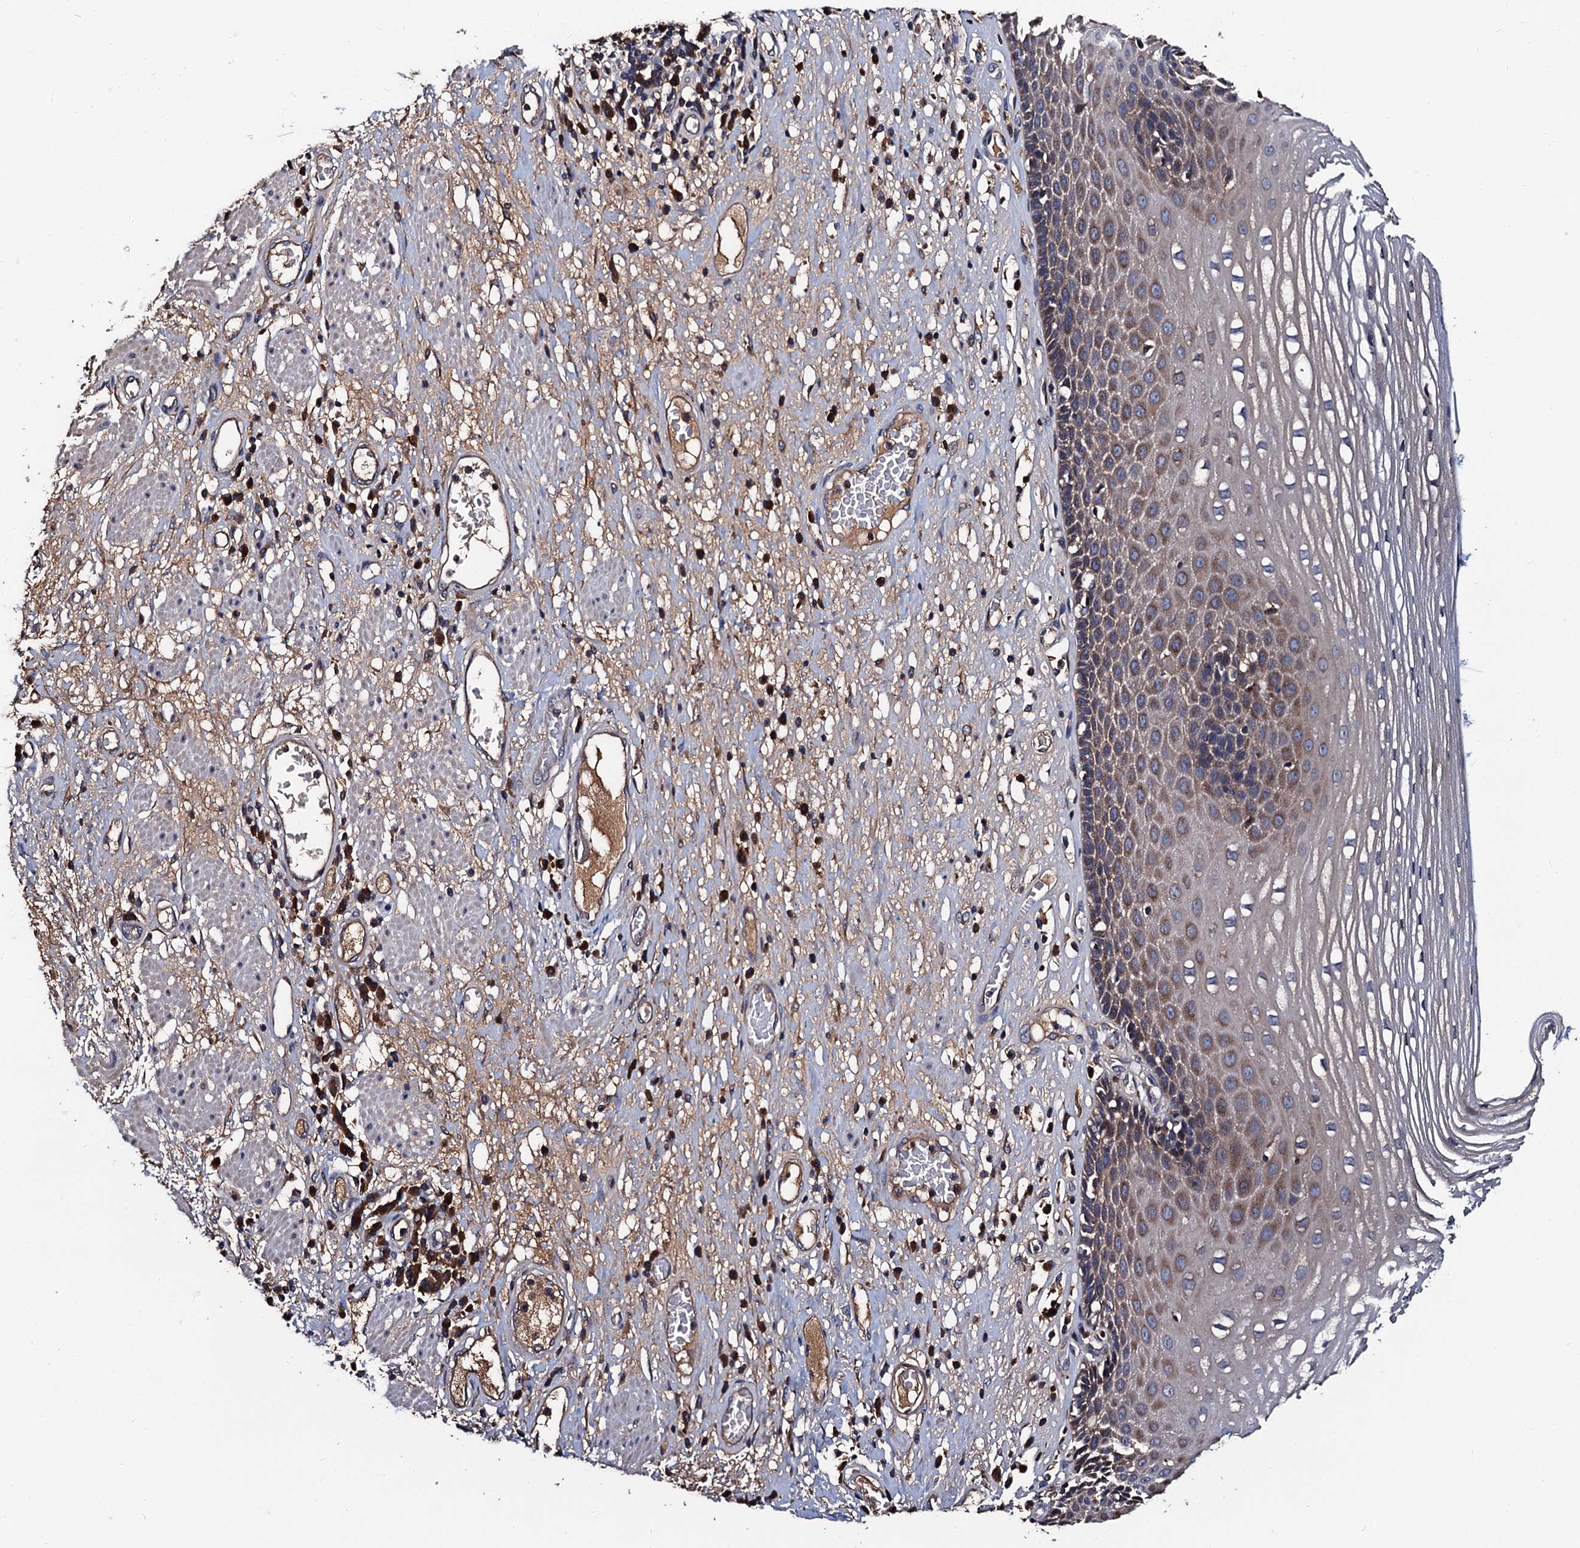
{"staining": {"intensity": "moderate", "quantity": "25%-75%", "location": "cytoplasmic/membranous"}, "tissue": "esophagus", "cell_type": "Squamous epithelial cells", "image_type": "normal", "snomed": [{"axis": "morphology", "description": "Normal tissue, NOS"}, {"axis": "morphology", "description": "Adenocarcinoma, NOS"}, {"axis": "topography", "description": "Esophagus"}], "caption": "Immunohistochemistry of benign esophagus reveals medium levels of moderate cytoplasmic/membranous staining in approximately 25%-75% of squamous epithelial cells.", "gene": "RGS11", "patient": {"sex": "male", "age": 62}}